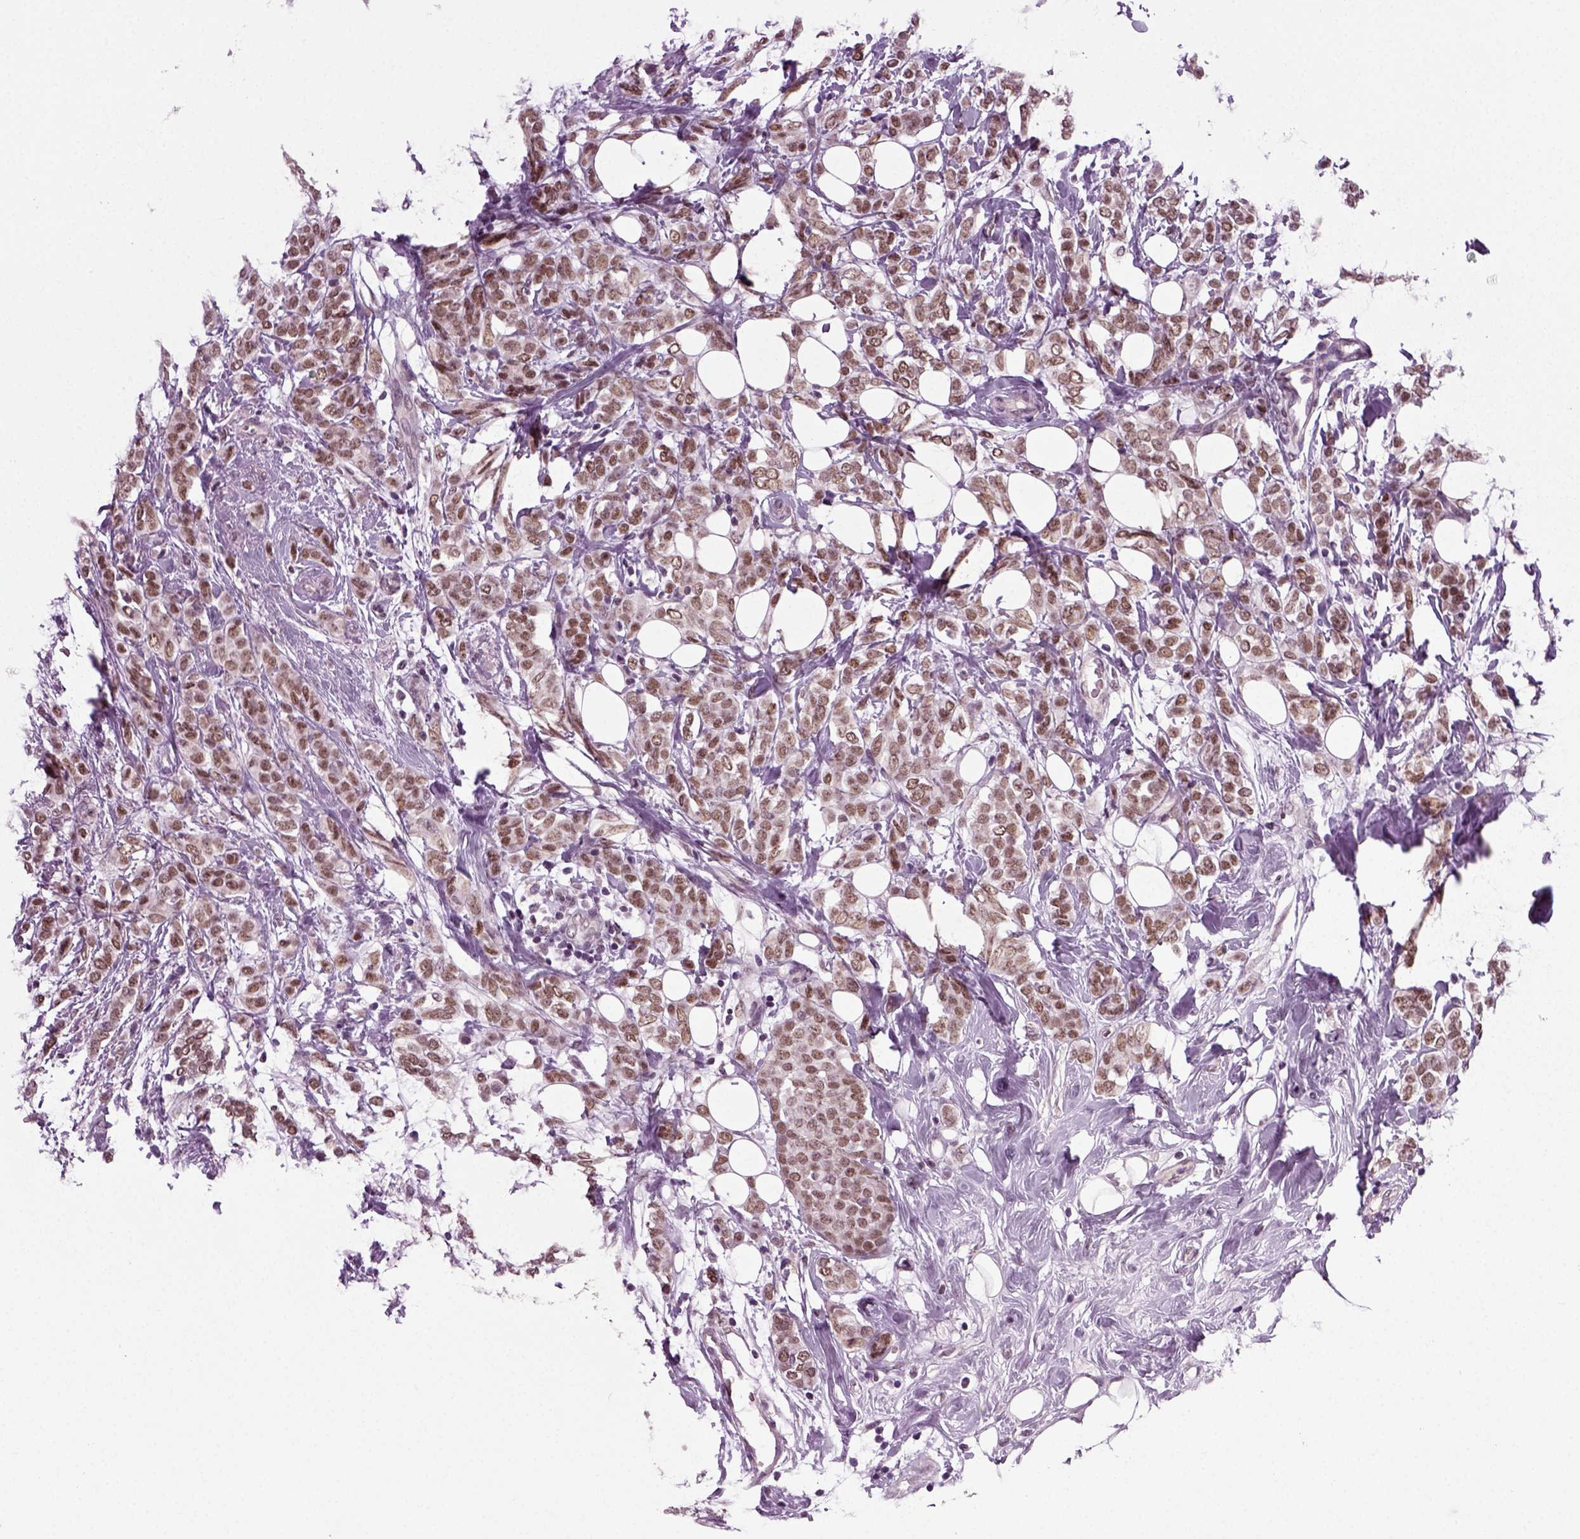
{"staining": {"intensity": "moderate", "quantity": ">75%", "location": "nuclear"}, "tissue": "breast cancer", "cell_type": "Tumor cells", "image_type": "cancer", "snomed": [{"axis": "morphology", "description": "Lobular carcinoma"}, {"axis": "topography", "description": "Breast"}], "caption": "Breast cancer stained with a brown dye reveals moderate nuclear positive positivity in about >75% of tumor cells.", "gene": "RCOR3", "patient": {"sex": "female", "age": 49}}